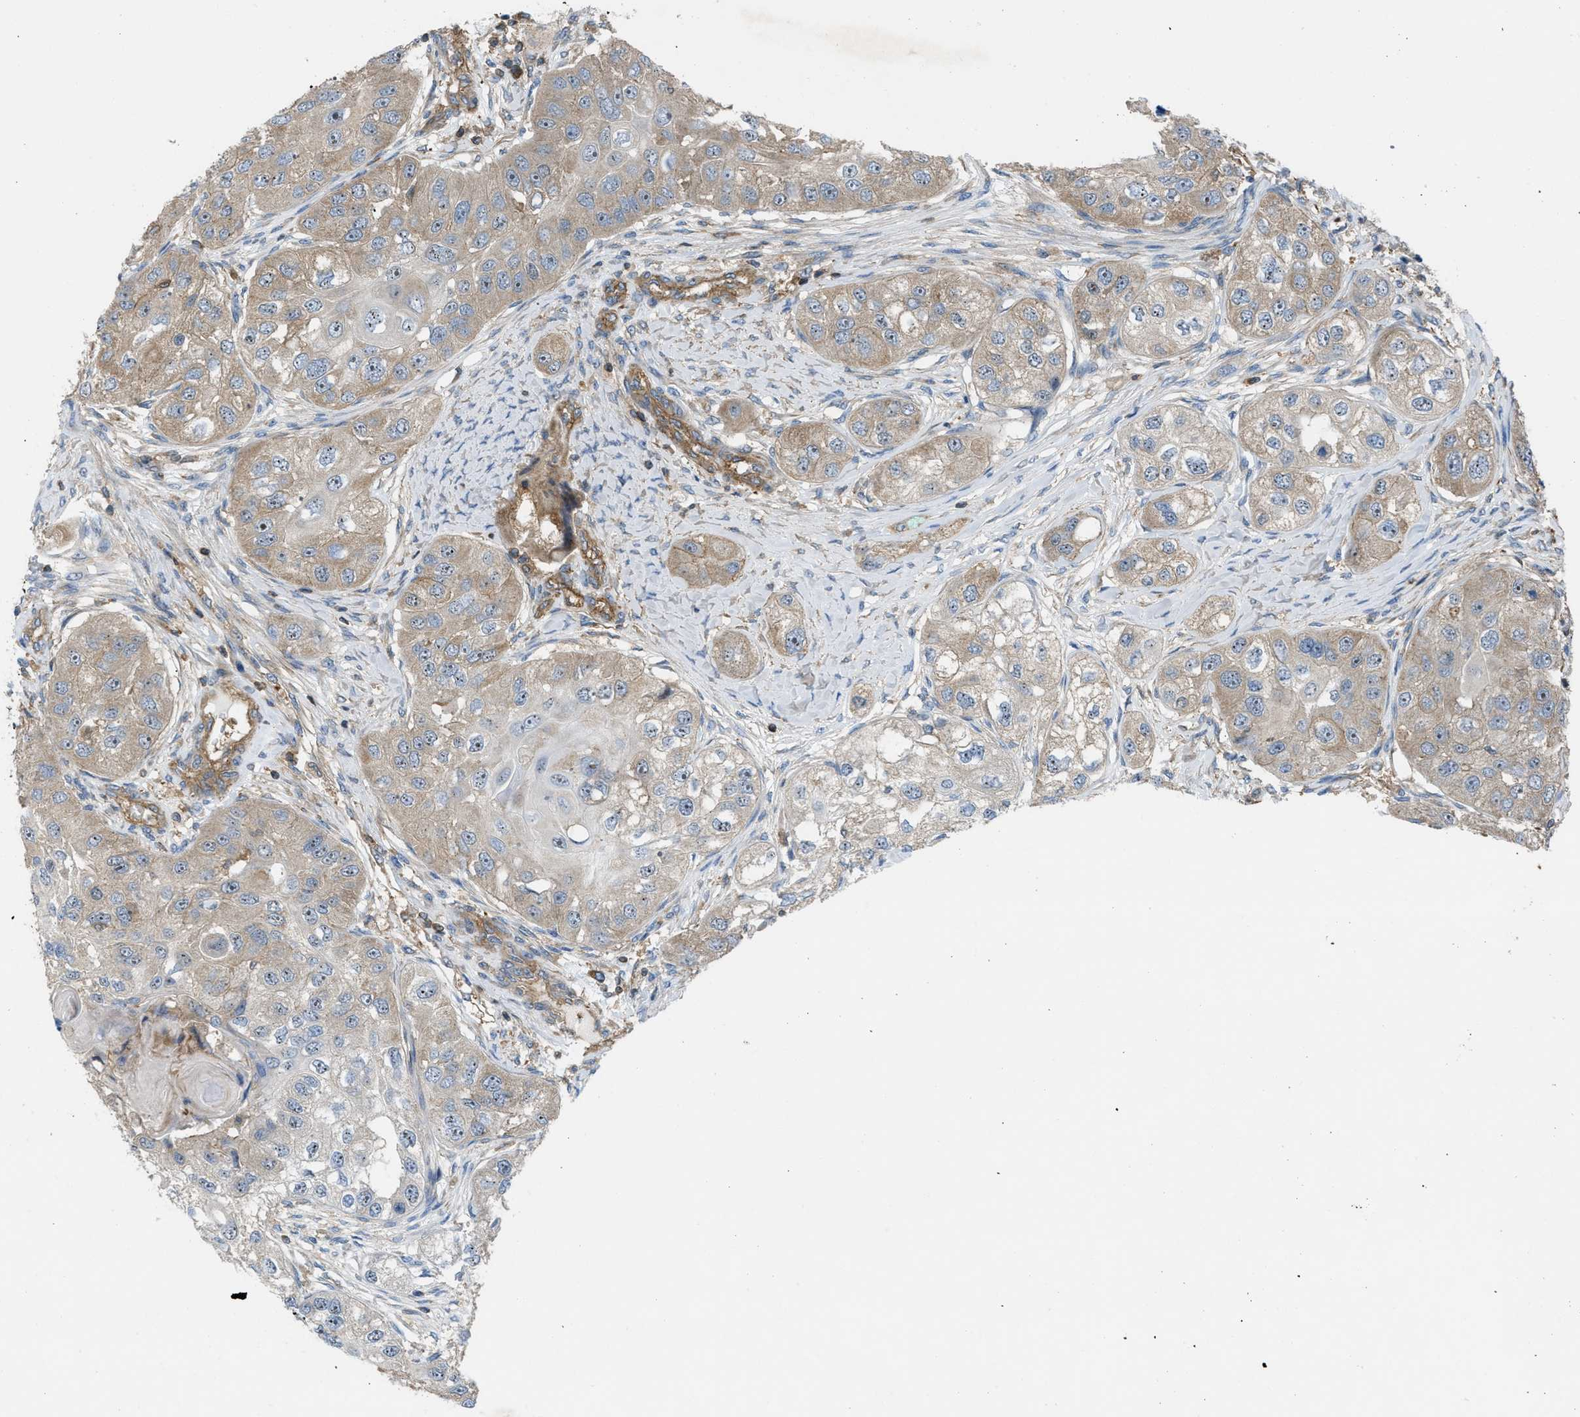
{"staining": {"intensity": "weak", "quantity": ">75%", "location": "cytoplasmic/membranous"}, "tissue": "head and neck cancer", "cell_type": "Tumor cells", "image_type": "cancer", "snomed": [{"axis": "morphology", "description": "Normal tissue, NOS"}, {"axis": "morphology", "description": "Squamous cell carcinoma, NOS"}, {"axis": "topography", "description": "Skeletal muscle"}, {"axis": "topography", "description": "Head-Neck"}], "caption": "Head and neck cancer (squamous cell carcinoma) stained for a protein reveals weak cytoplasmic/membranous positivity in tumor cells.", "gene": "ATP2A3", "patient": {"sex": "male", "age": 51}}